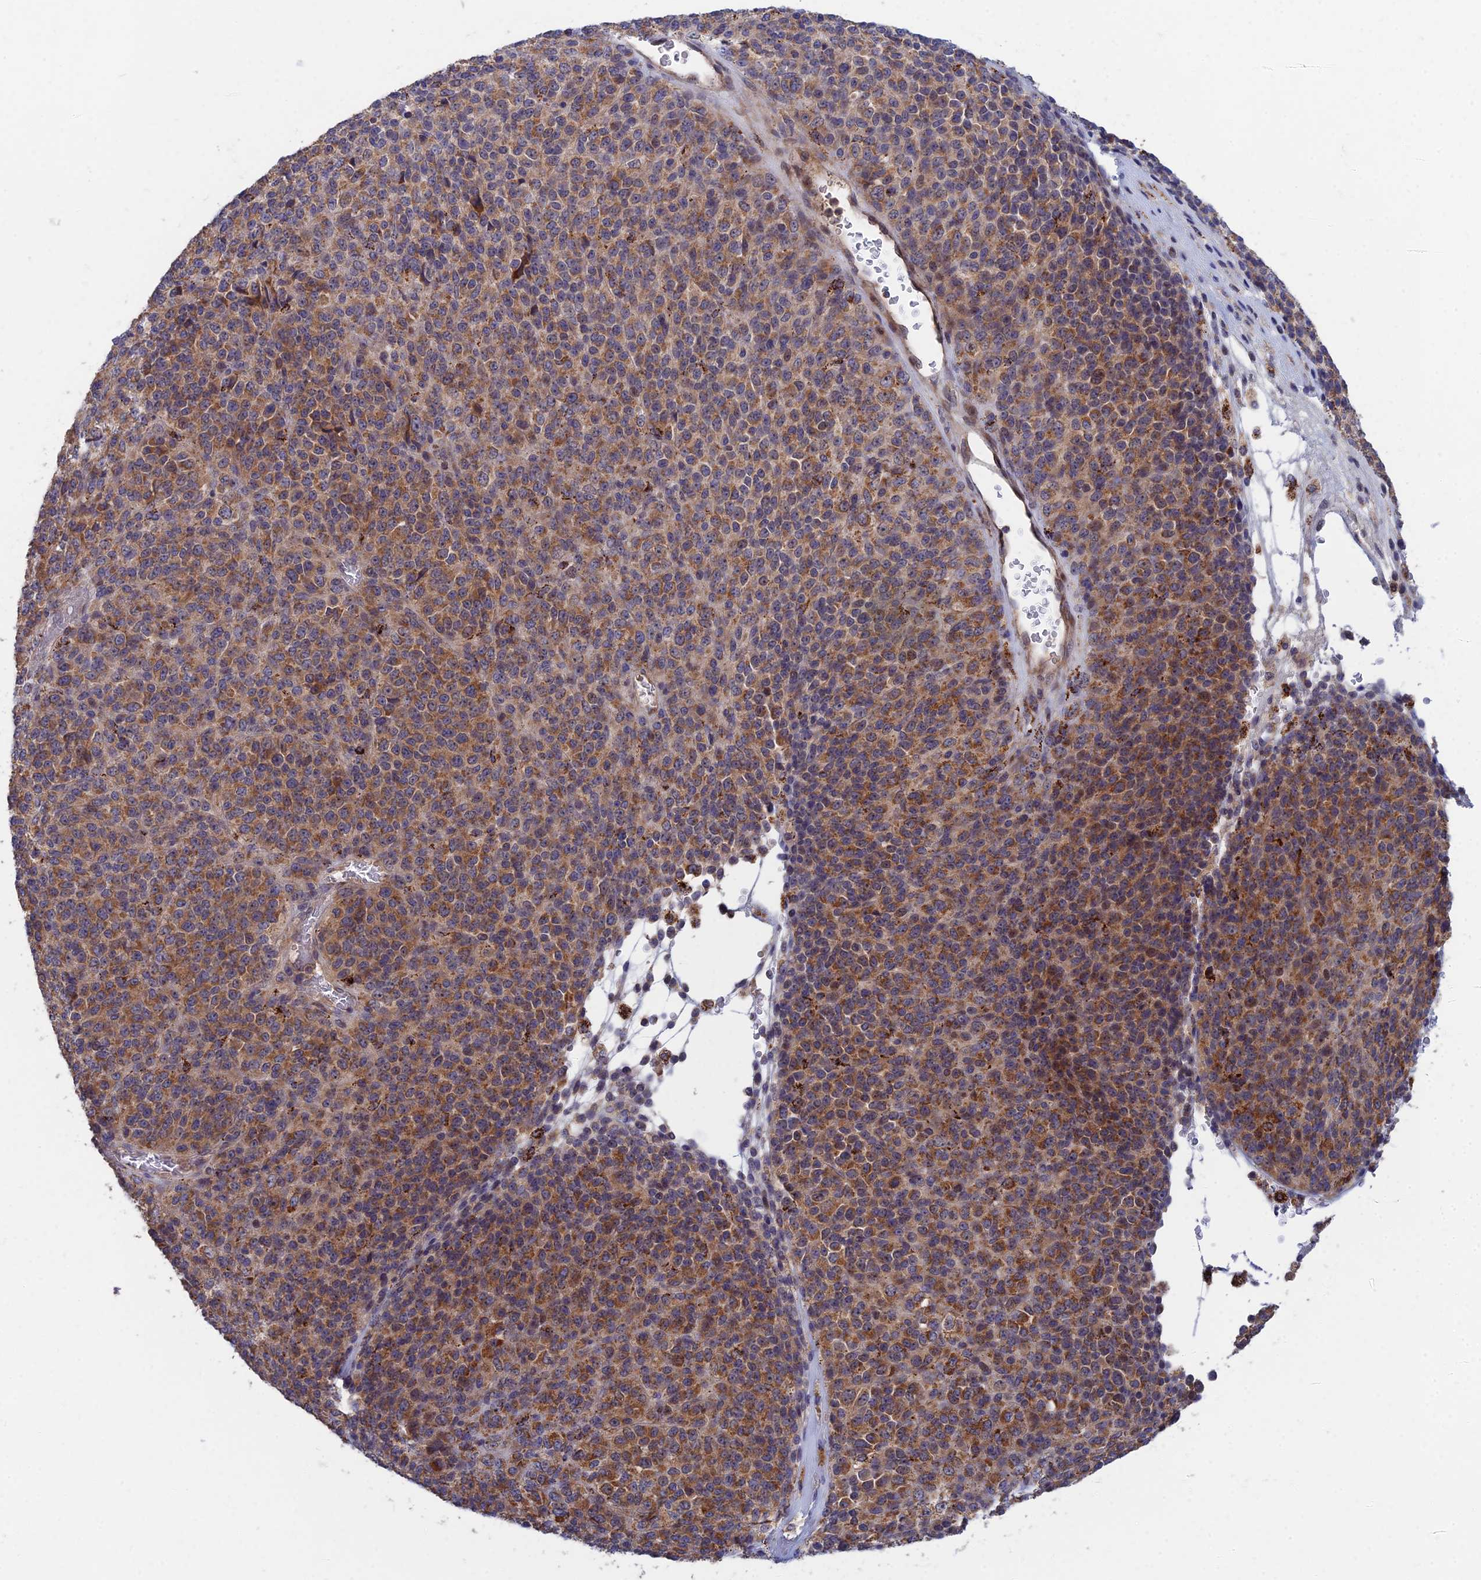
{"staining": {"intensity": "moderate", "quantity": ">75%", "location": "cytoplasmic/membranous"}, "tissue": "melanoma", "cell_type": "Tumor cells", "image_type": "cancer", "snomed": [{"axis": "morphology", "description": "Malignant melanoma, Metastatic site"}, {"axis": "topography", "description": "Brain"}], "caption": "Immunohistochemical staining of malignant melanoma (metastatic site) shows medium levels of moderate cytoplasmic/membranous protein staining in approximately >75% of tumor cells.", "gene": "RIC8B", "patient": {"sex": "female", "age": 56}}